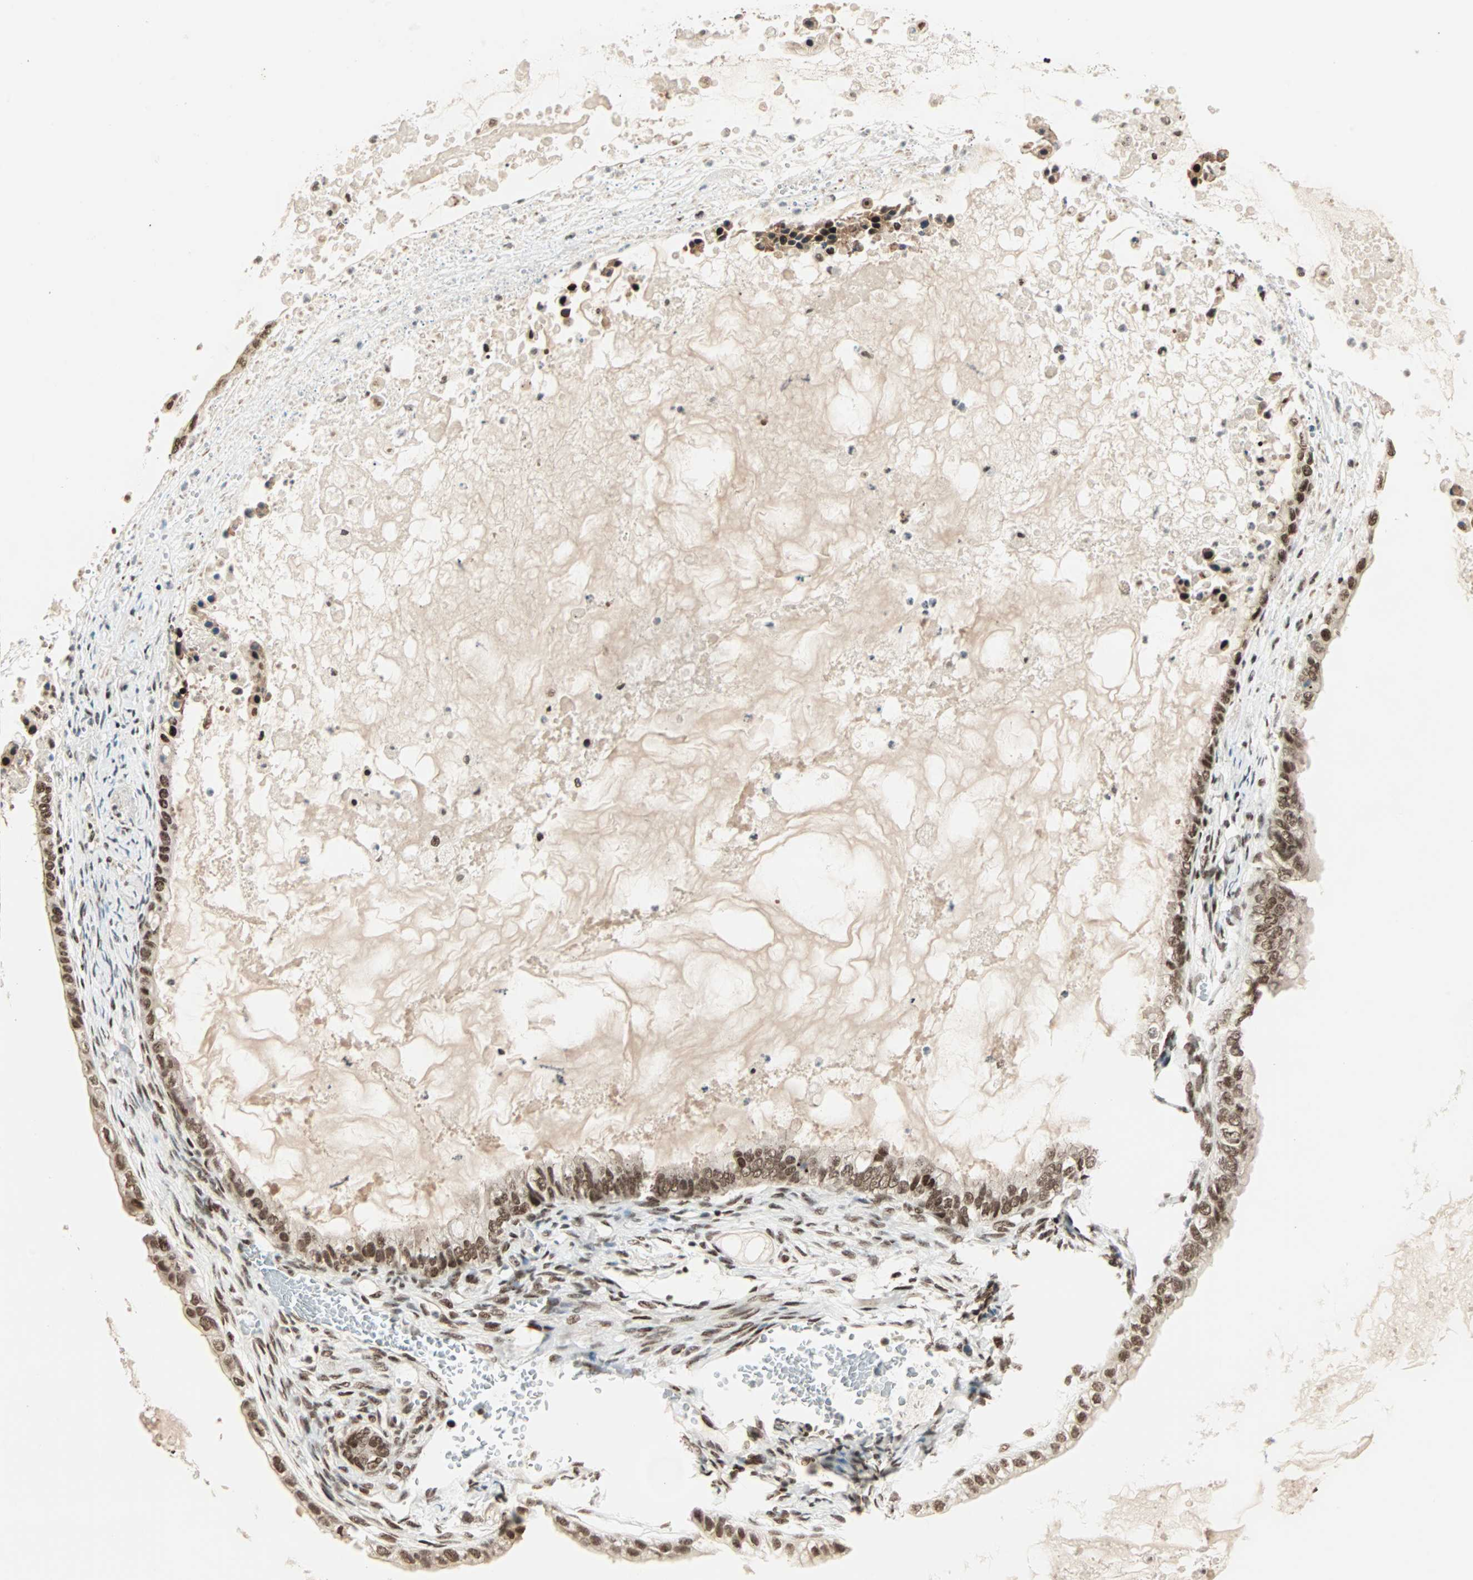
{"staining": {"intensity": "strong", "quantity": ">75%", "location": "nuclear"}, "tissue": "ovarian cancer", "cell_type": "Tumor cells", "image_type": "cancer", "snomed": [{"axis": "morphology", "description": "Cystadenocarcinoma, mucinous, NOS"}, {"axis": "topography", "description": "Ovary"}], "caption": "IHC histopathology image of mucinous cystadenocarcinoma (ovarian) stained for a protein (brown), which exhibits high levels of strong nuclear expression in approximately >75% of tumor cells.", "gene": "BLM", "patient": {"sex": "female", "age": 80}}